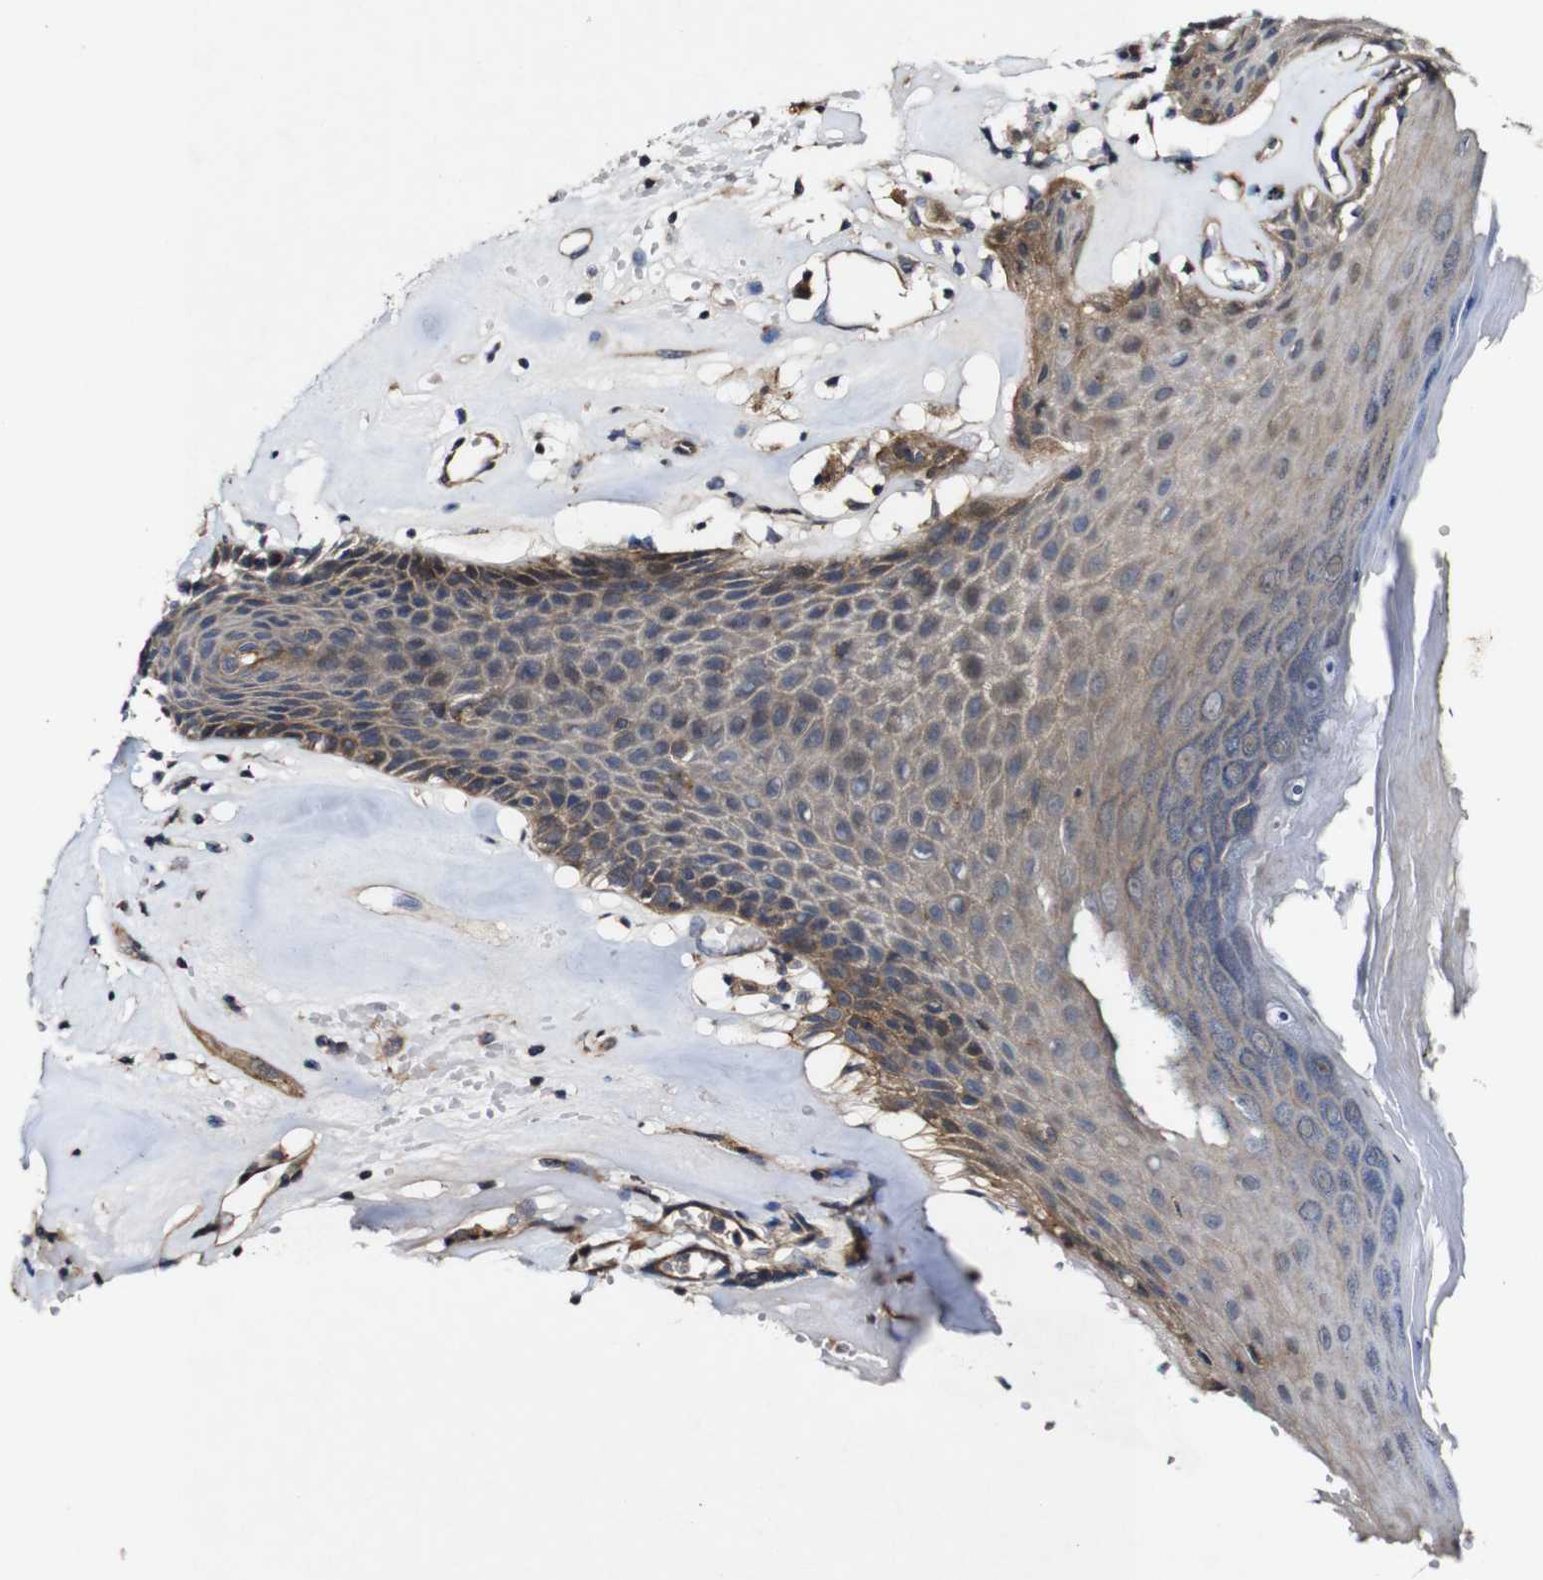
{"staining": {"intensity": "moderate", "quantity": "25%-75%", "location": "cytoplasmic/membranous"}, "tissue": "skin", "cell_type": "Epidermal cells", "image_type": "normal", "snomed": [{"axis": "morphology", "description": "Normal tissue, NOS"}, {"axis": "morphology", "description": "Inflammation, NOS"}, {"axis": "topography", "description": "Vulva"}], "caption": "This image exhibits immunohistochemistry staining of benign skin, with medium moderate cytoplasmic/membranous staining in about 25%-75% of epidermal cells.", "gene": "GSDME", "patient": {"sex": "female", "age": 84}}